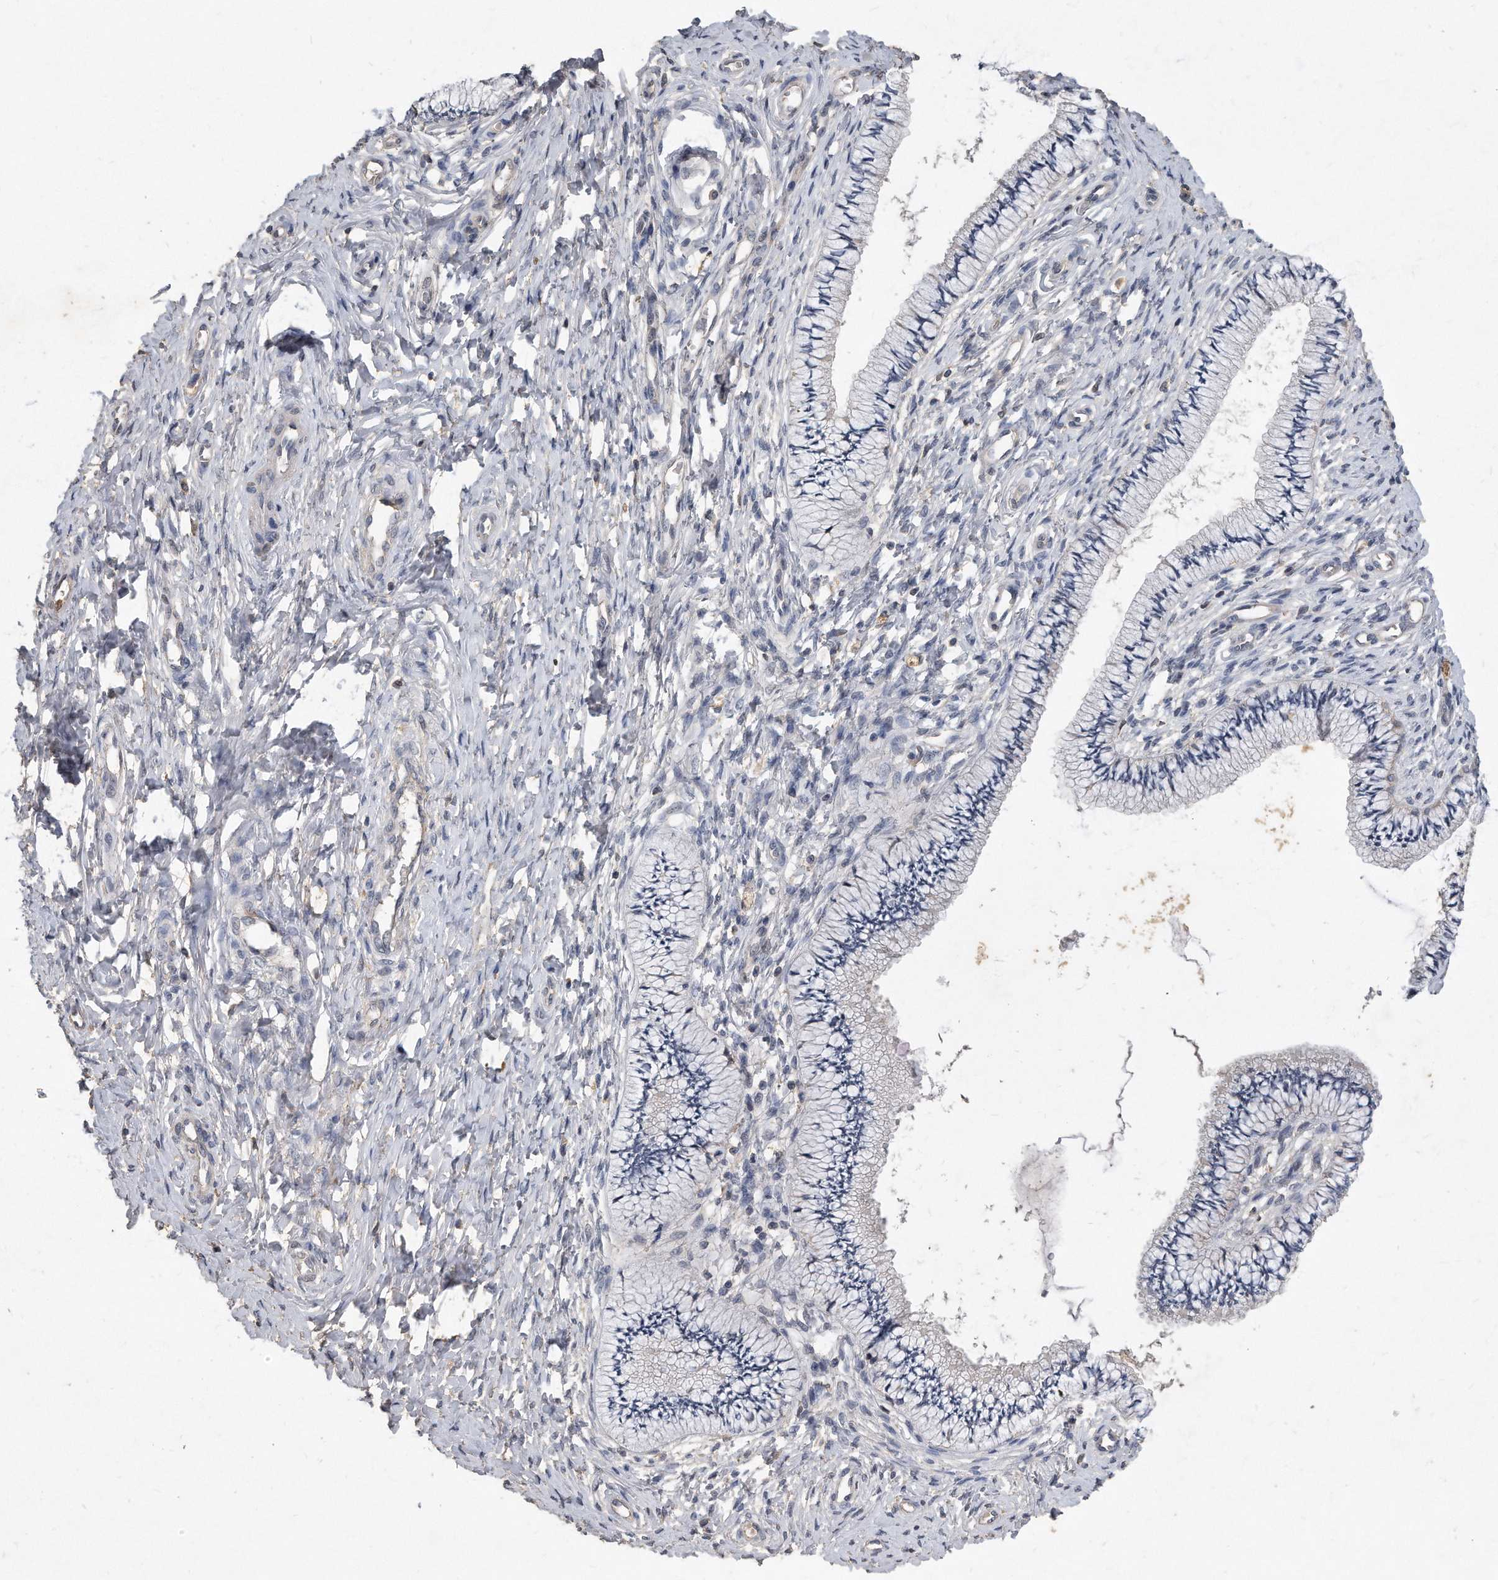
{"staining": {"intensity": "negative", "quantity": "none", "location": "none"}, "tissue": "cervix", "cell_type": "Glandular cells", "image_type": "normal", "snomed": [{"axis": "morphology", "description": "Normal tissue, NOS"}, {"axis": "topography", "description": "Cervix"}], "caption": "Glandular cells are negative for brown protein staining in unremarkable cervix. (DAB (3,3'-diaminobenzidine) immunohistochemistry visualized using brightfield microscopy, high magnification).", "gene": "HOMER3", "patient": {"sex": "female", "age": 36}}